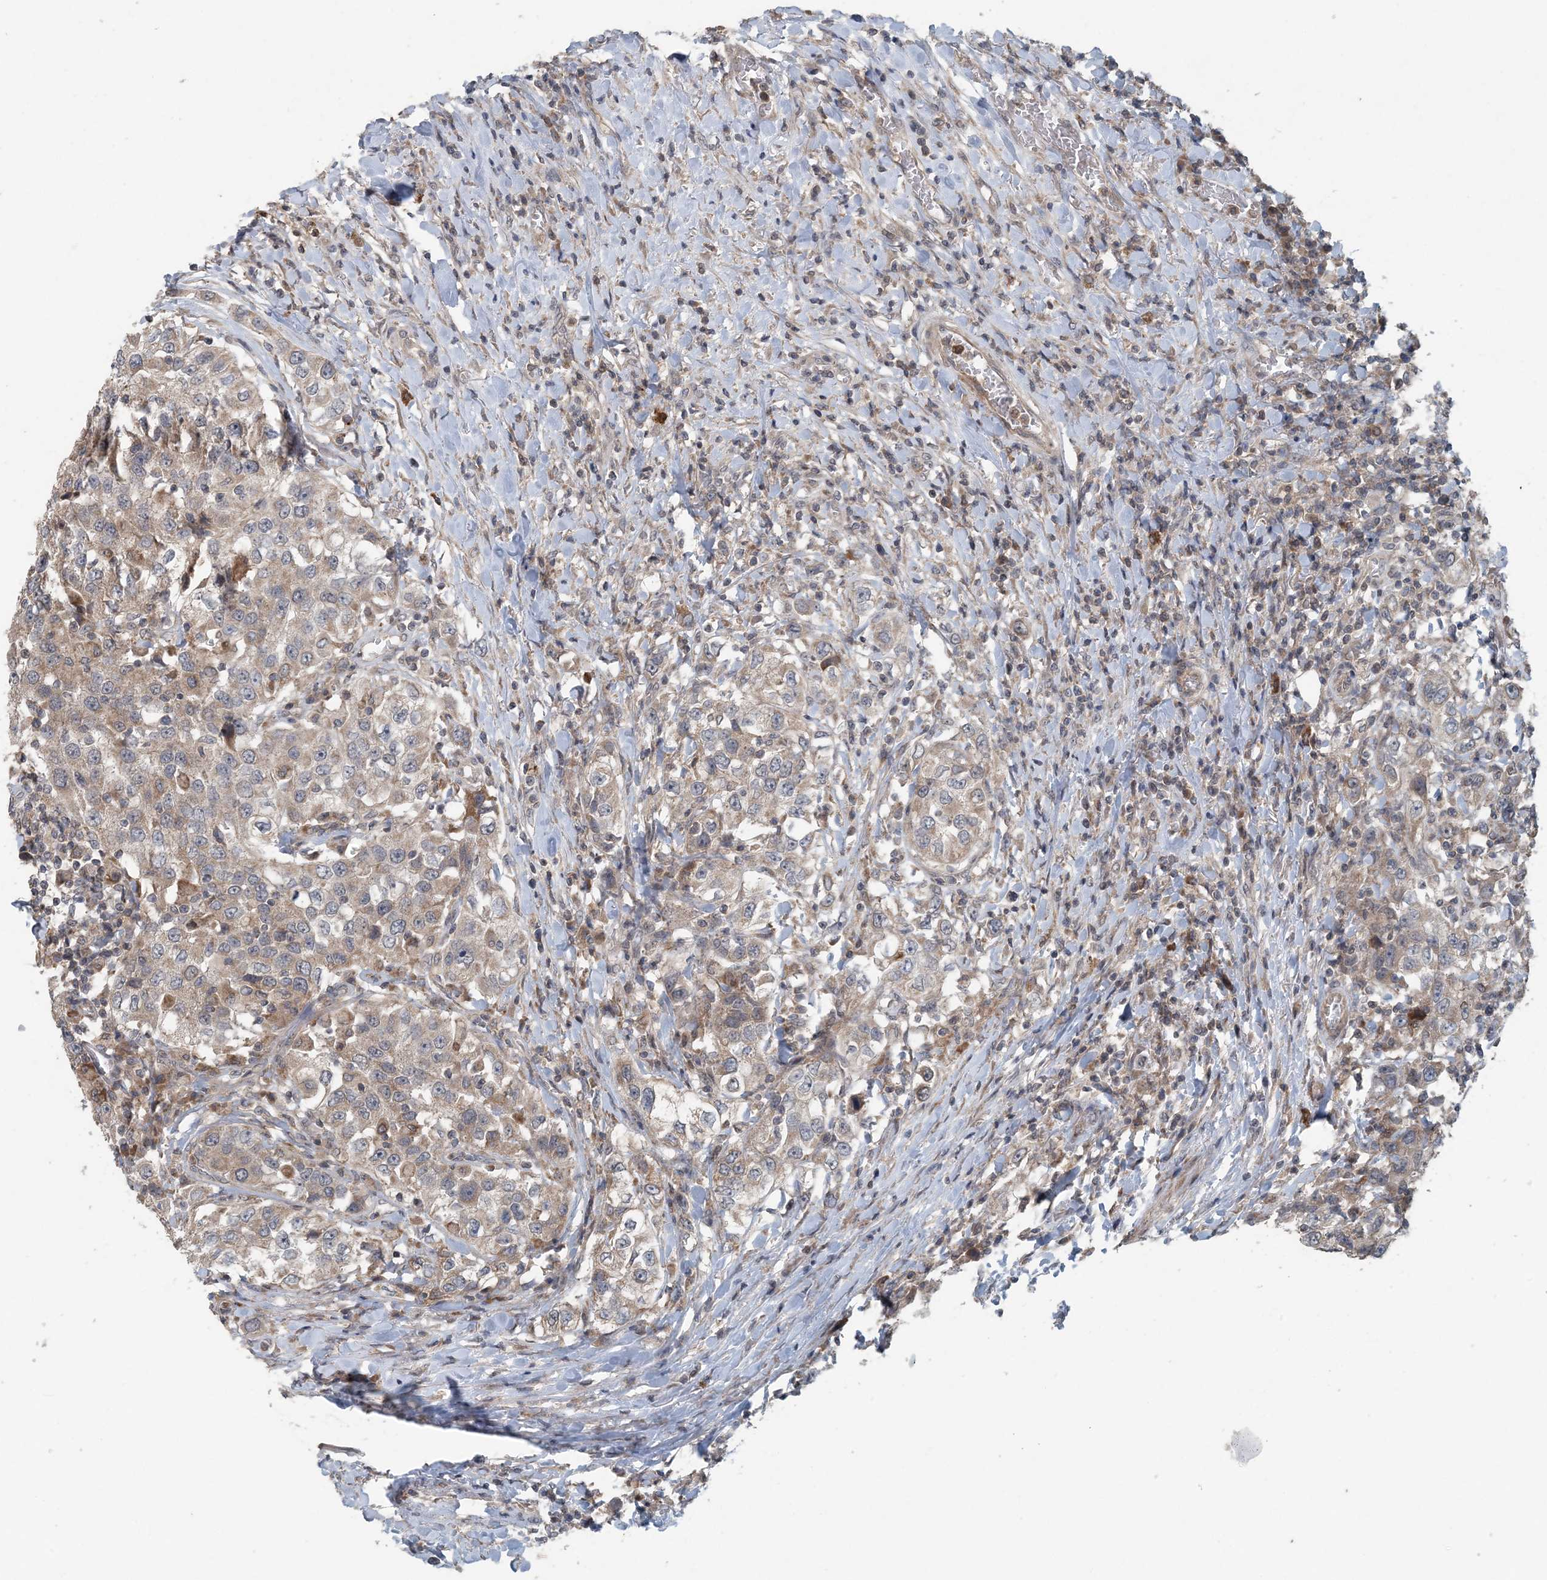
{"staining": {"intensity": "weak", "quantity": "25%-75%", "location": "cytoplasmic/membranous"}, "tissue": "urothelial cancer", "cell_type": "Tumor cells", "image_type": "cancer", "snomed": [{"axis": "morphology", "description": "Urothelial carcinoma, High grade"}, {"axis": "topography", "description": "Urinary bladder"}], "caption": "Urothelial cancer tissue displays weak cytoplasmic/membranous positivity in approximately 25%-75% of tumor cells, visualized by immunohistochemistry.", "gene": "MYO9B", "patient": {"sex": "female", "age": 80}}